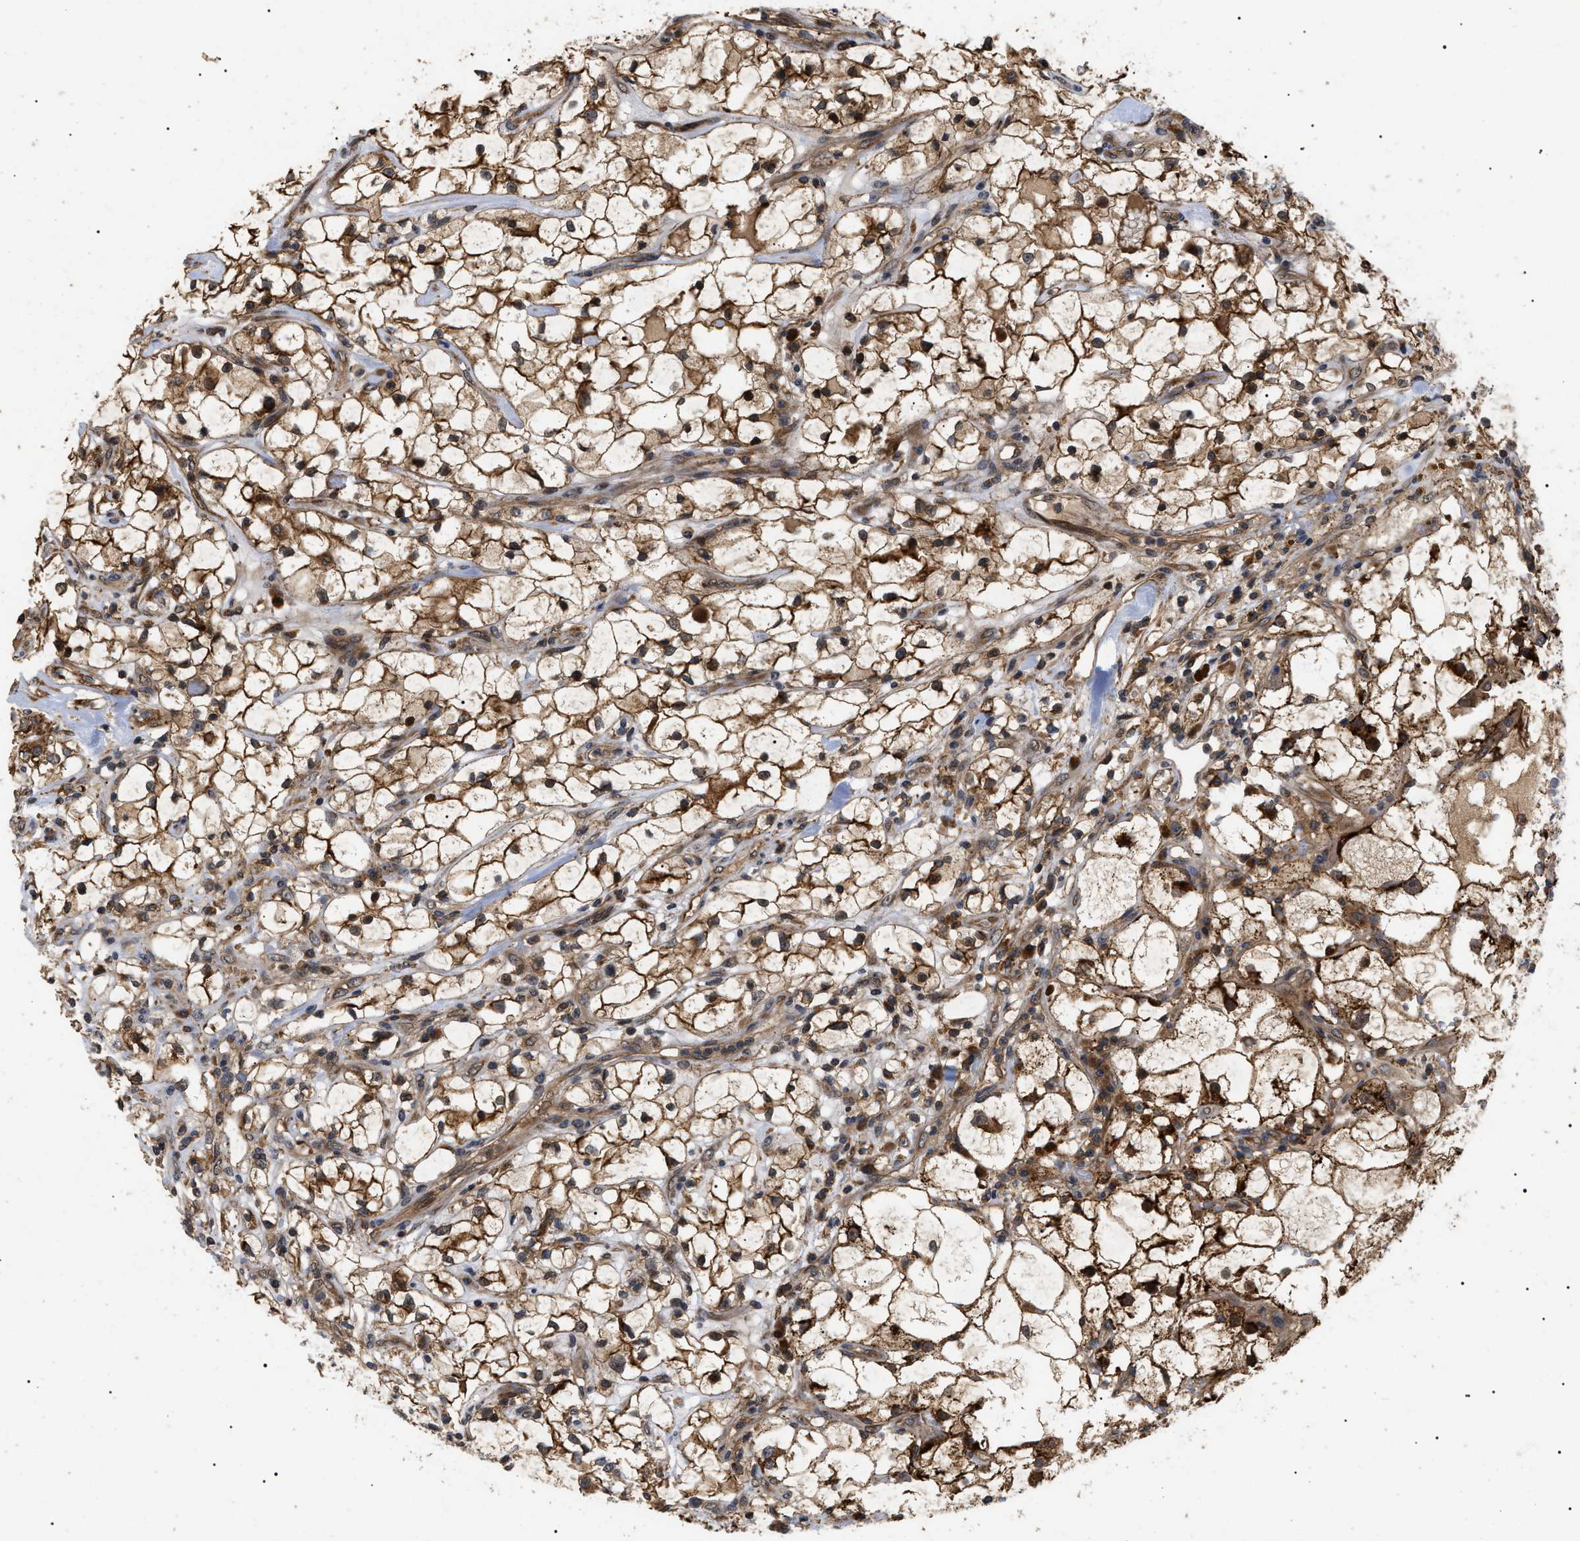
{"staining": {"intensity": "strong", "quantity": ">75%", "location": "cytoplasmic/membranous,nuclear"}, "tissue": "renal cancer", "cell_type": "Tumor cells", "image_type": "cancer", "snomed": [{"axis": "morphology", "description": "Adenocarcinoma, NOS"}, {"axis": "topography", "description": "Kidney"}], "caption": "Protein analysis of renal cancer (adenocarcinoma) tissue shows strong cytoplasmic/membranous and nuclear positivity in approximately >75% of tumor cells.", "gene": "ASTL", "patient": {"sex": "female", "age": 60}}